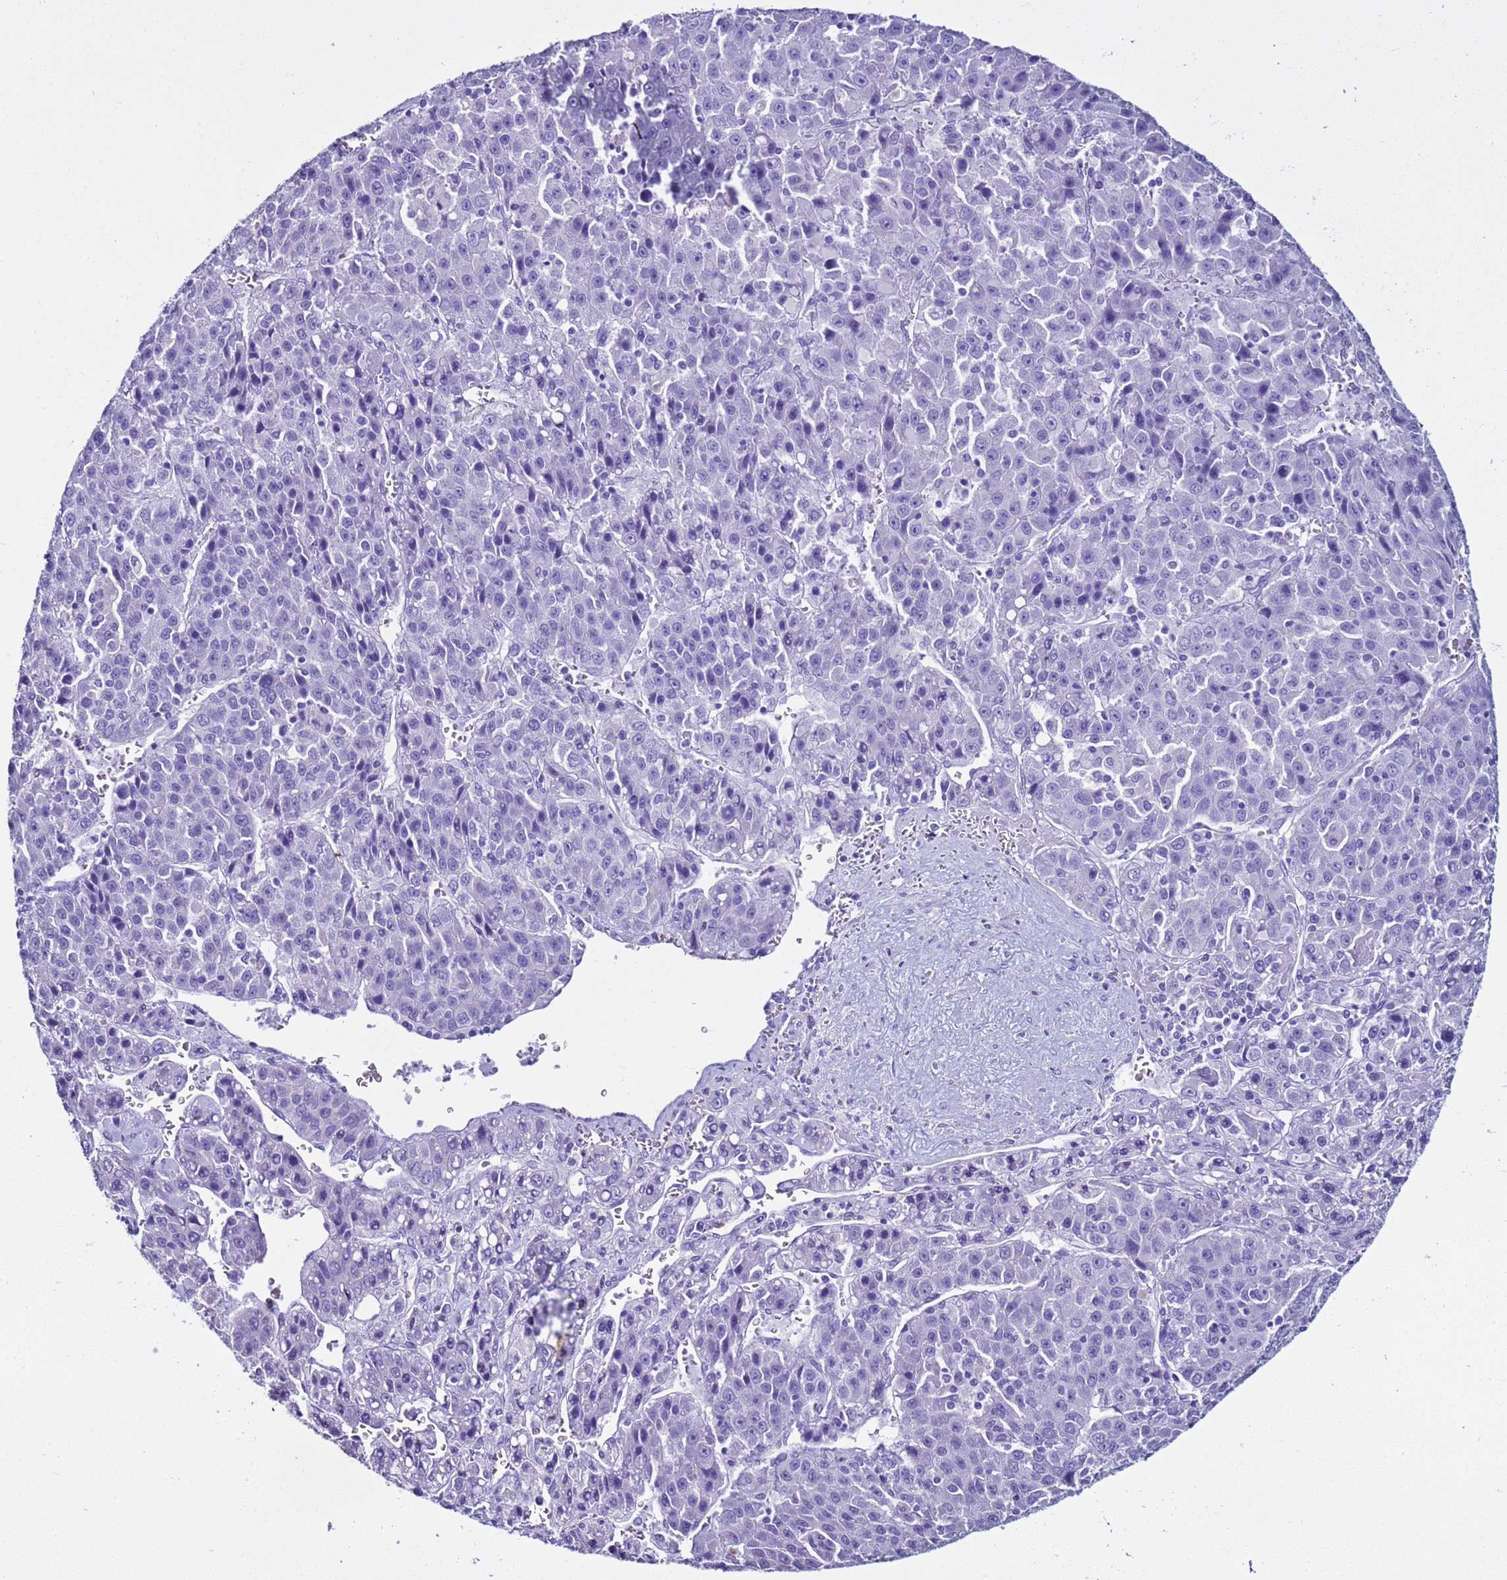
{"staining": {"intensity": "negative", "quantity": "none", "location": "none"}, "tissue": "liver cancer", "cell_type": "Tumor cells", "image_type": "cancer", "snomed": [{"axis": "morphology", "description": "Carcinoma, Hepatocellular, NOS"}, {"axis": "topography", "description": "Liver"}], "caption": "Image shows no protein positivity in tumor cells of liver cancer (hepatocellular carcinoma) tissue.", "gene": "LCMT1", "patient": {"sex": "female", "age": 53}}